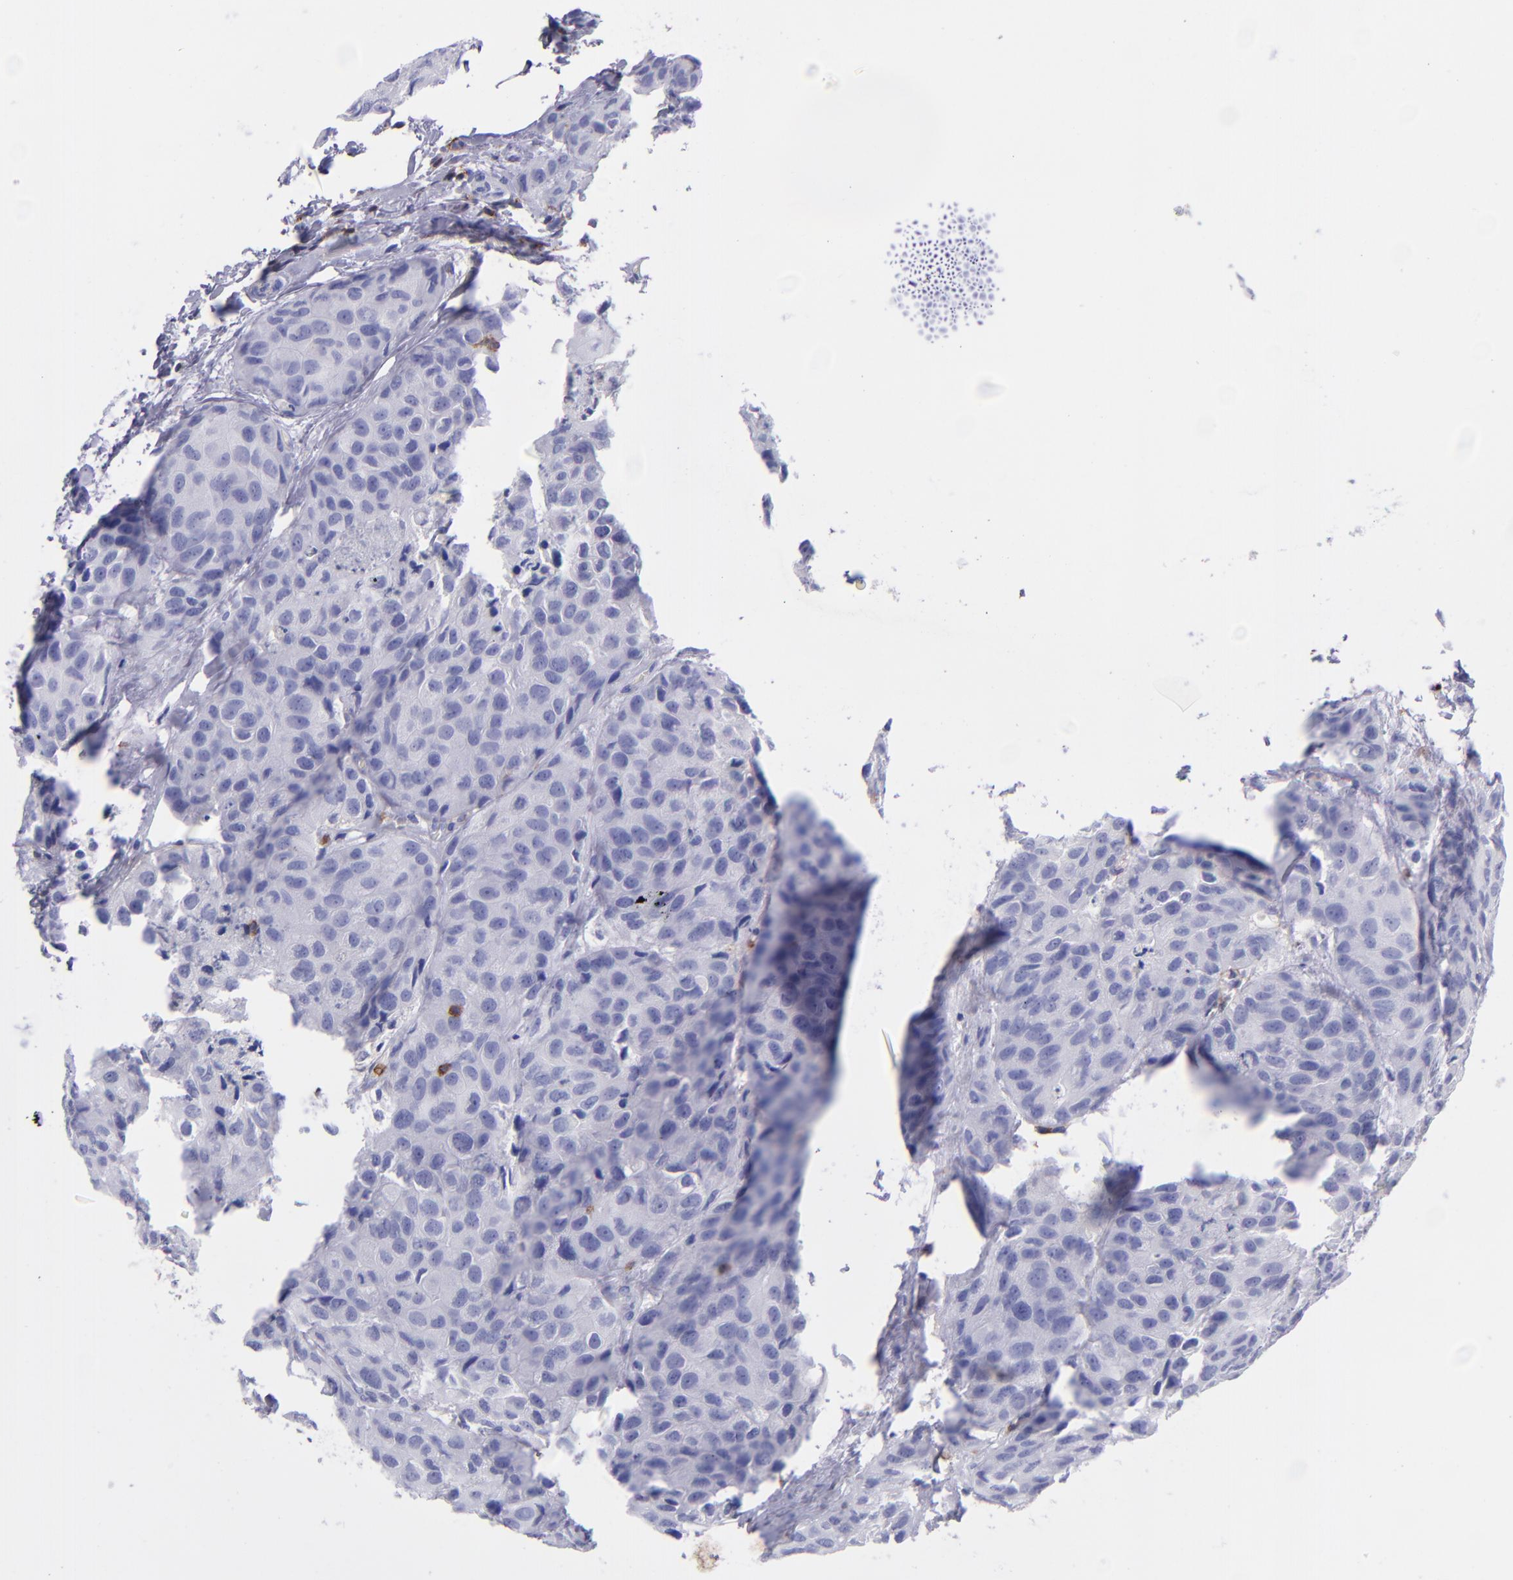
{"staining": {"intensity": "negative", "quantity": "none", "location": "none"}, "tissue": "breast cancer", "cell_type": "Tumor cells", "image_type": "cancer", "snomed": [{"axis": "morphology", "description": "Duct carcinoma"}, {"axis": "topography", "description": "Breast"}], "caption": "IHC histopathology image of neoplastic tissue: human breast cancer (intraductal carcinoma) stained with DAB (3,3'-diaminobenzidine) shows no significant protein positivity in tumor cells.", "gene": "ICAM3", "patient": {"sex": "female", "age": 68}}